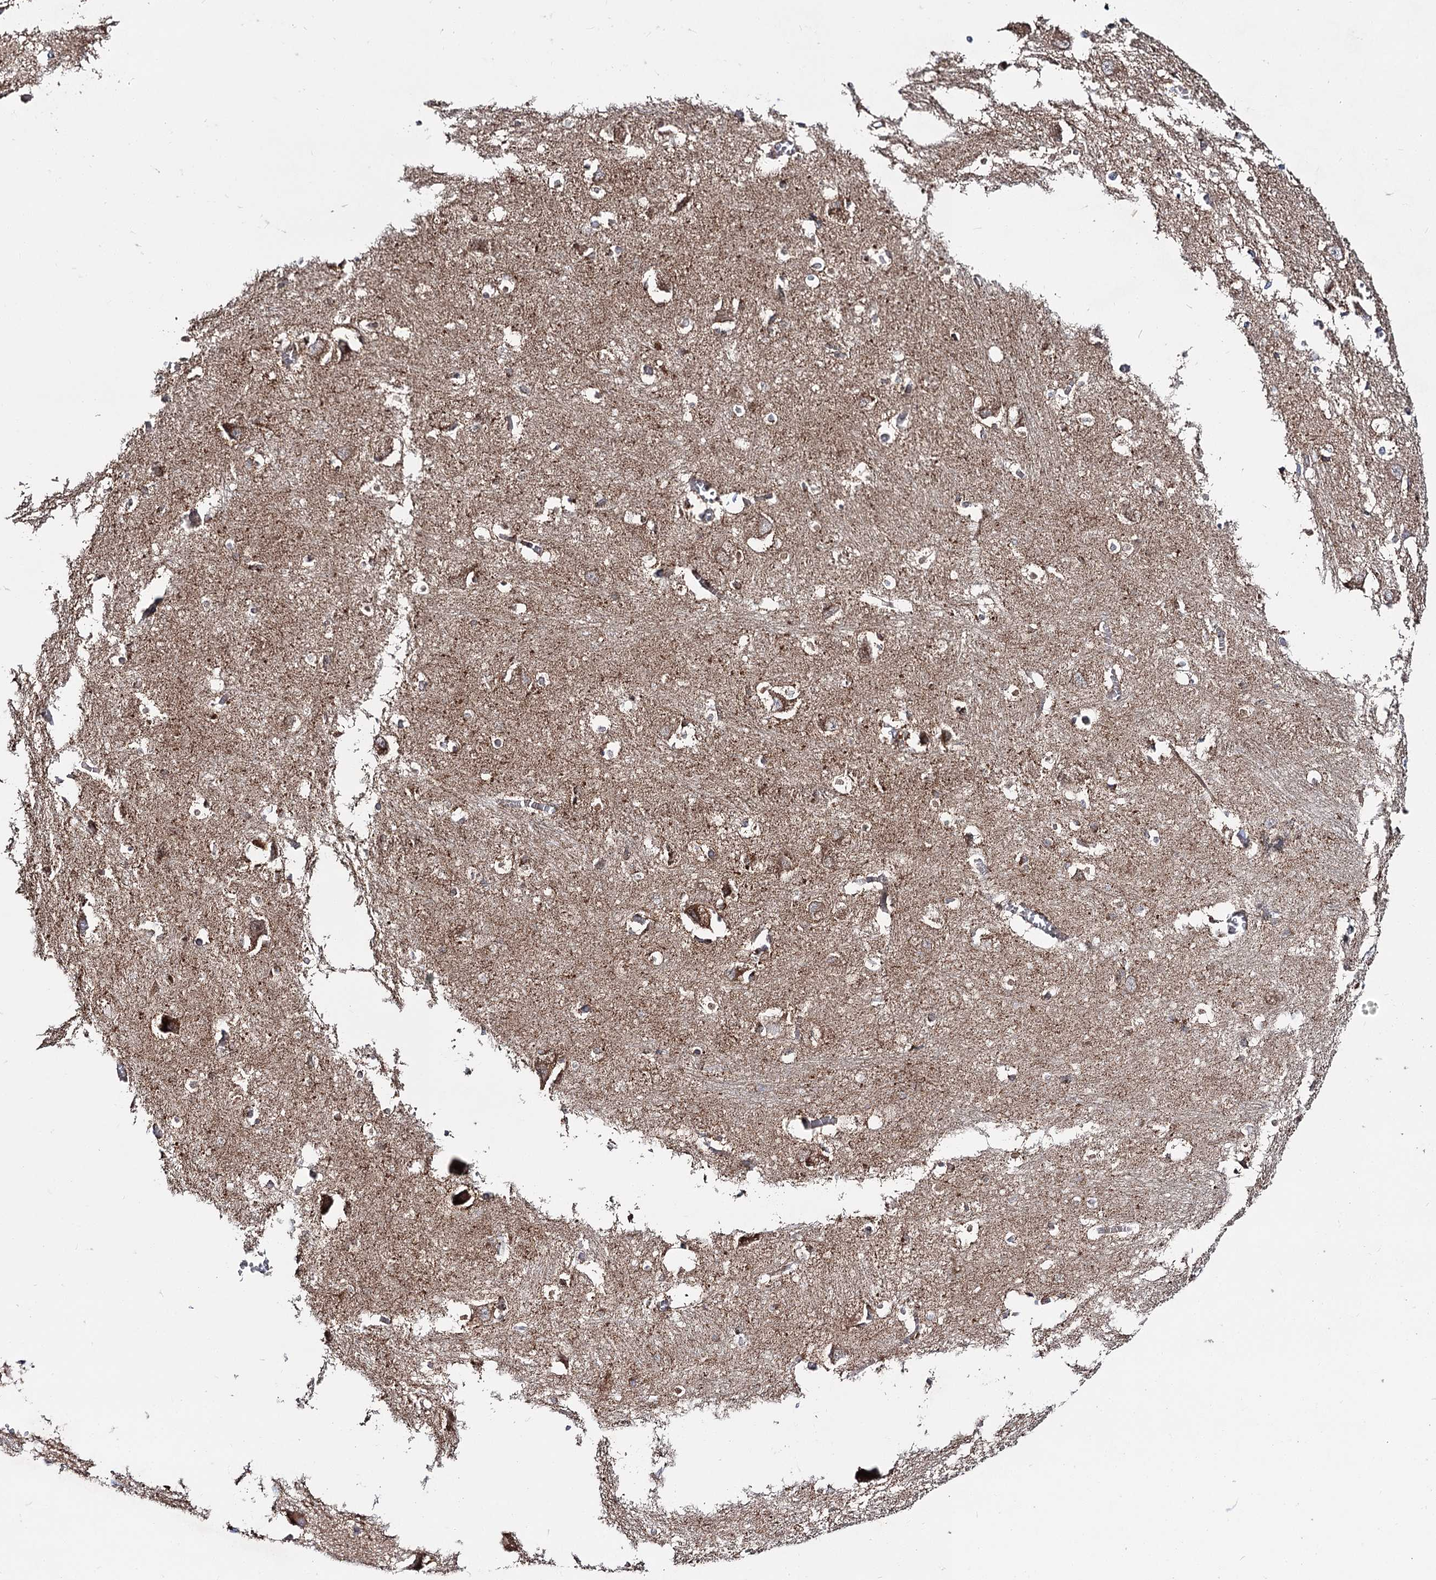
{"staining": {"intensity": "moderate", "quantity": "<25%", "location": "cytoplasmic/membranous"}, "tissue": "caudate", "cell_type": "Glial cells", "image_type": "normal", "snomed": [{"axis": "morphology", "description": "Normal tissue, NOS"}, {"axis": "topography", "description": "Lateral ventricle wall"}], "caption": "Brown immunohistochemical staining in unremarkable caudate demonstrates moderate cytoplasmic/membranous positivity in about <25% of glial cells.", "gene": "CBR4", "patient": {"sex": "male", "age": 37}}